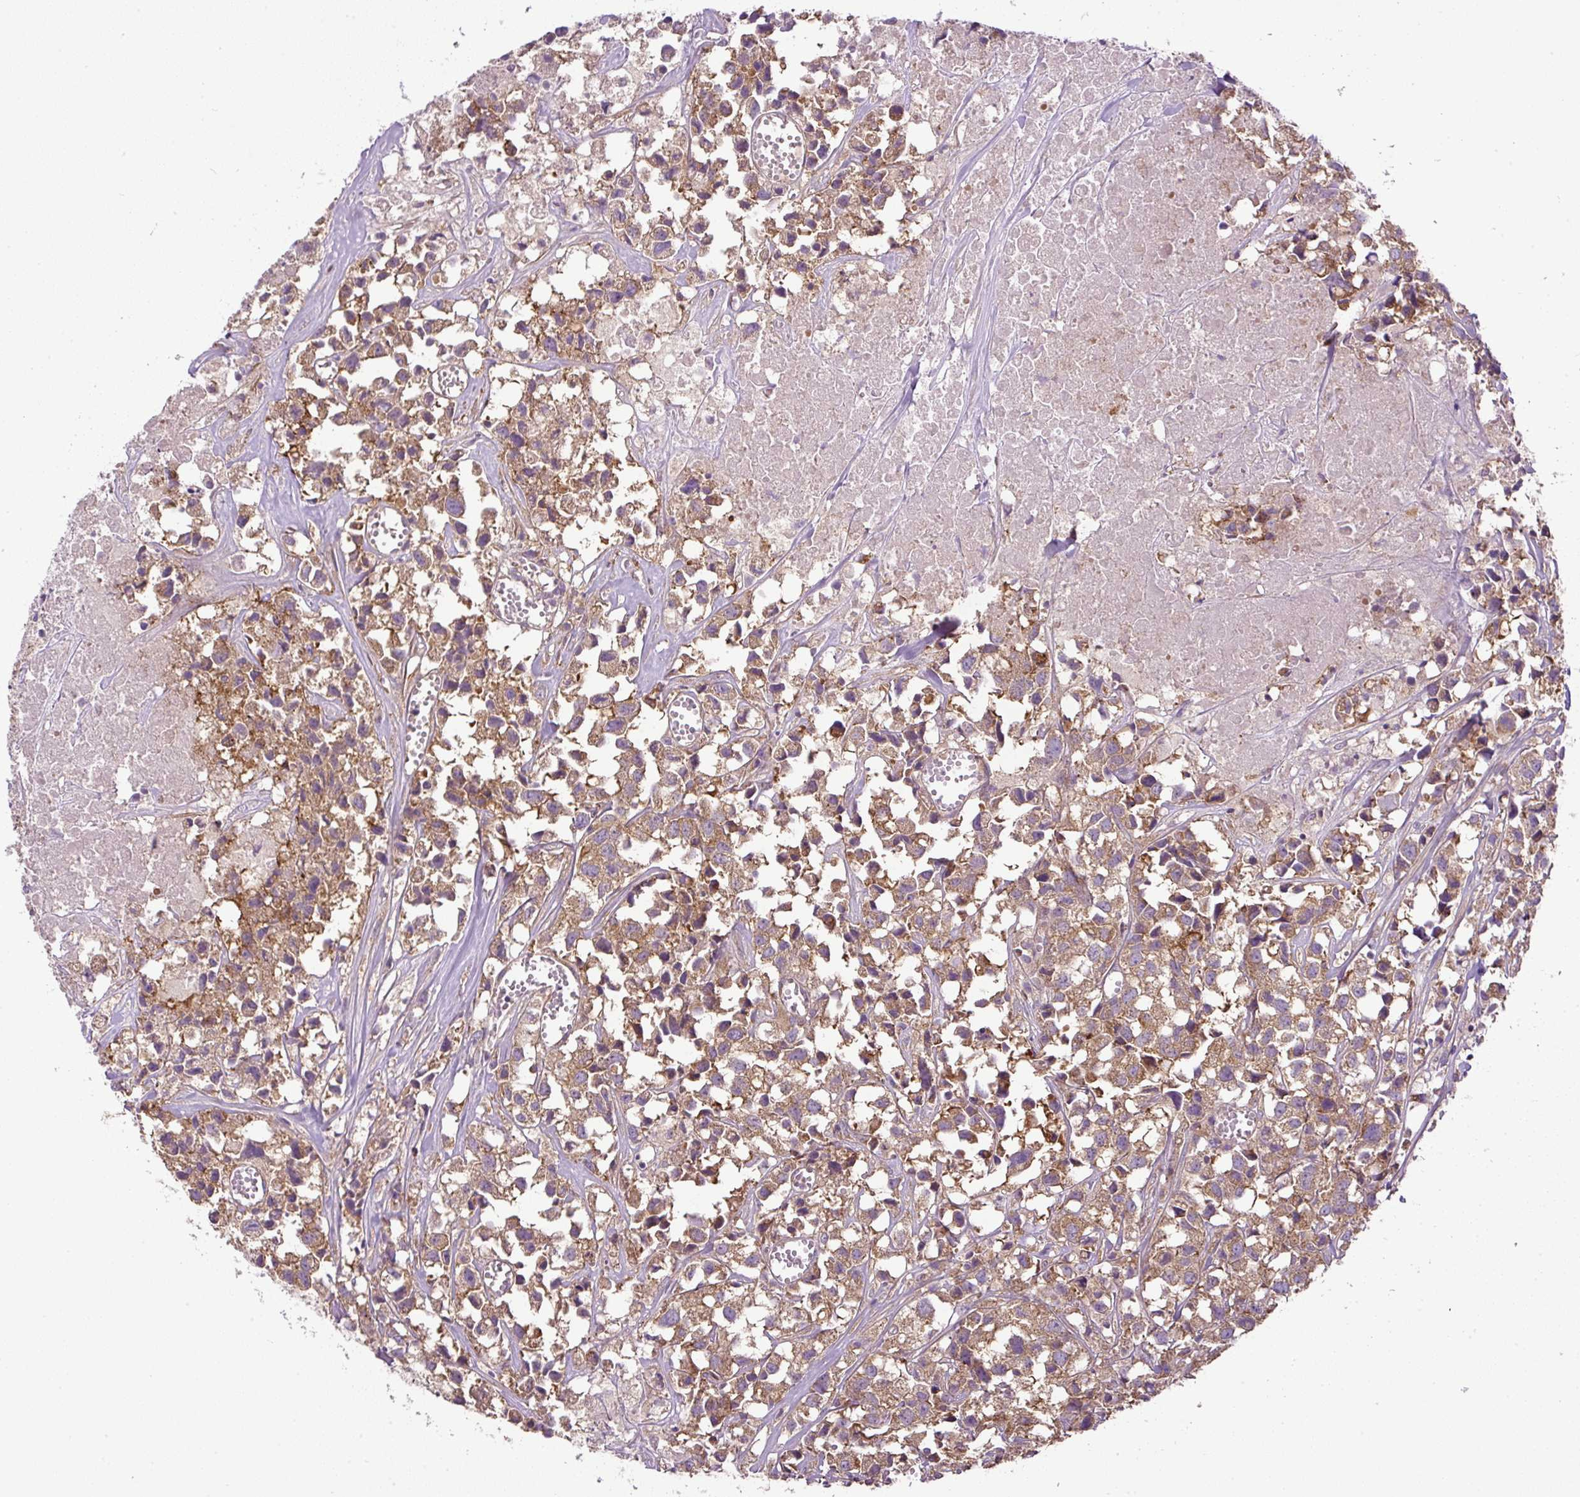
{"staining": {"intensity": "moderate", "quantity": ">75%", "location": "cytoplasmic/membranous"}, "tissue": "urothelial cancer", "cell_type": "Tumor cells", "image_type": "cancer", "snomed": [{"axis": "morphology", "description": "Urothelial carcinoma, High grade"}, {"axis": "topography", "description": "Urinary bladder"}], "caption": "This histopathology image exhibits immunohistochemistry (IHC) staining of urothelial carcinoma (high-grade), with medium moderate cytoplasmic/membranous positivity in about >75% of tumor cells.", "gene": "ZNF547", "patient": {"sex": "female", "age": 75}}